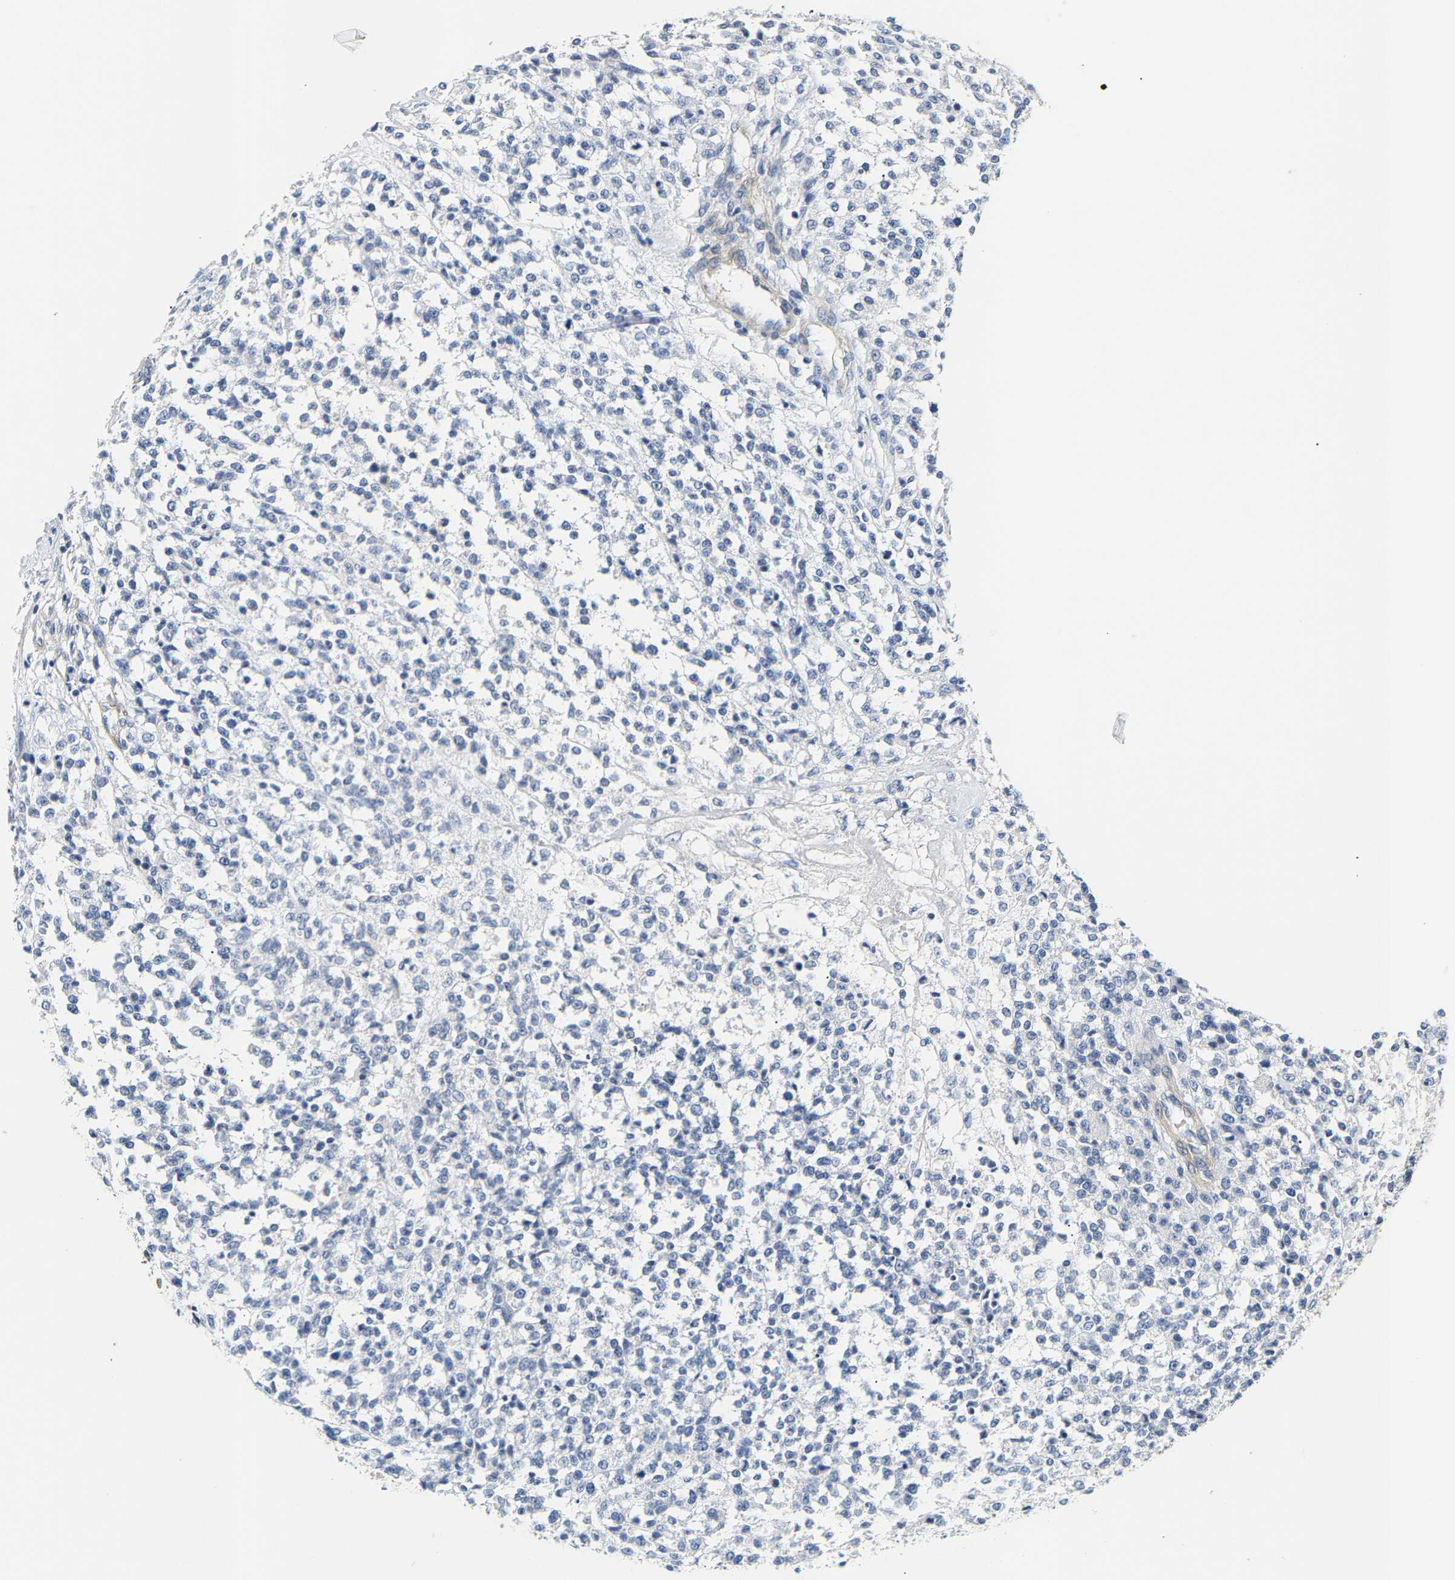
{"staining": {"intensity": "negative", "quantity": "none", "location": "none"}, "tissue": "testis cancer", "cell_type": "Tumor cells", "image_type": "cancer", "snomed": [{"axis": "morphology", "description": "Seminoma, NOS"}, {"axis": "topography", "description": "Testis"}], "caption": "Tumor cells are negative for brown protein staining in testis seminoma.", "gene": "PAWR", "patient": {"sex": "male", "age": 59}}